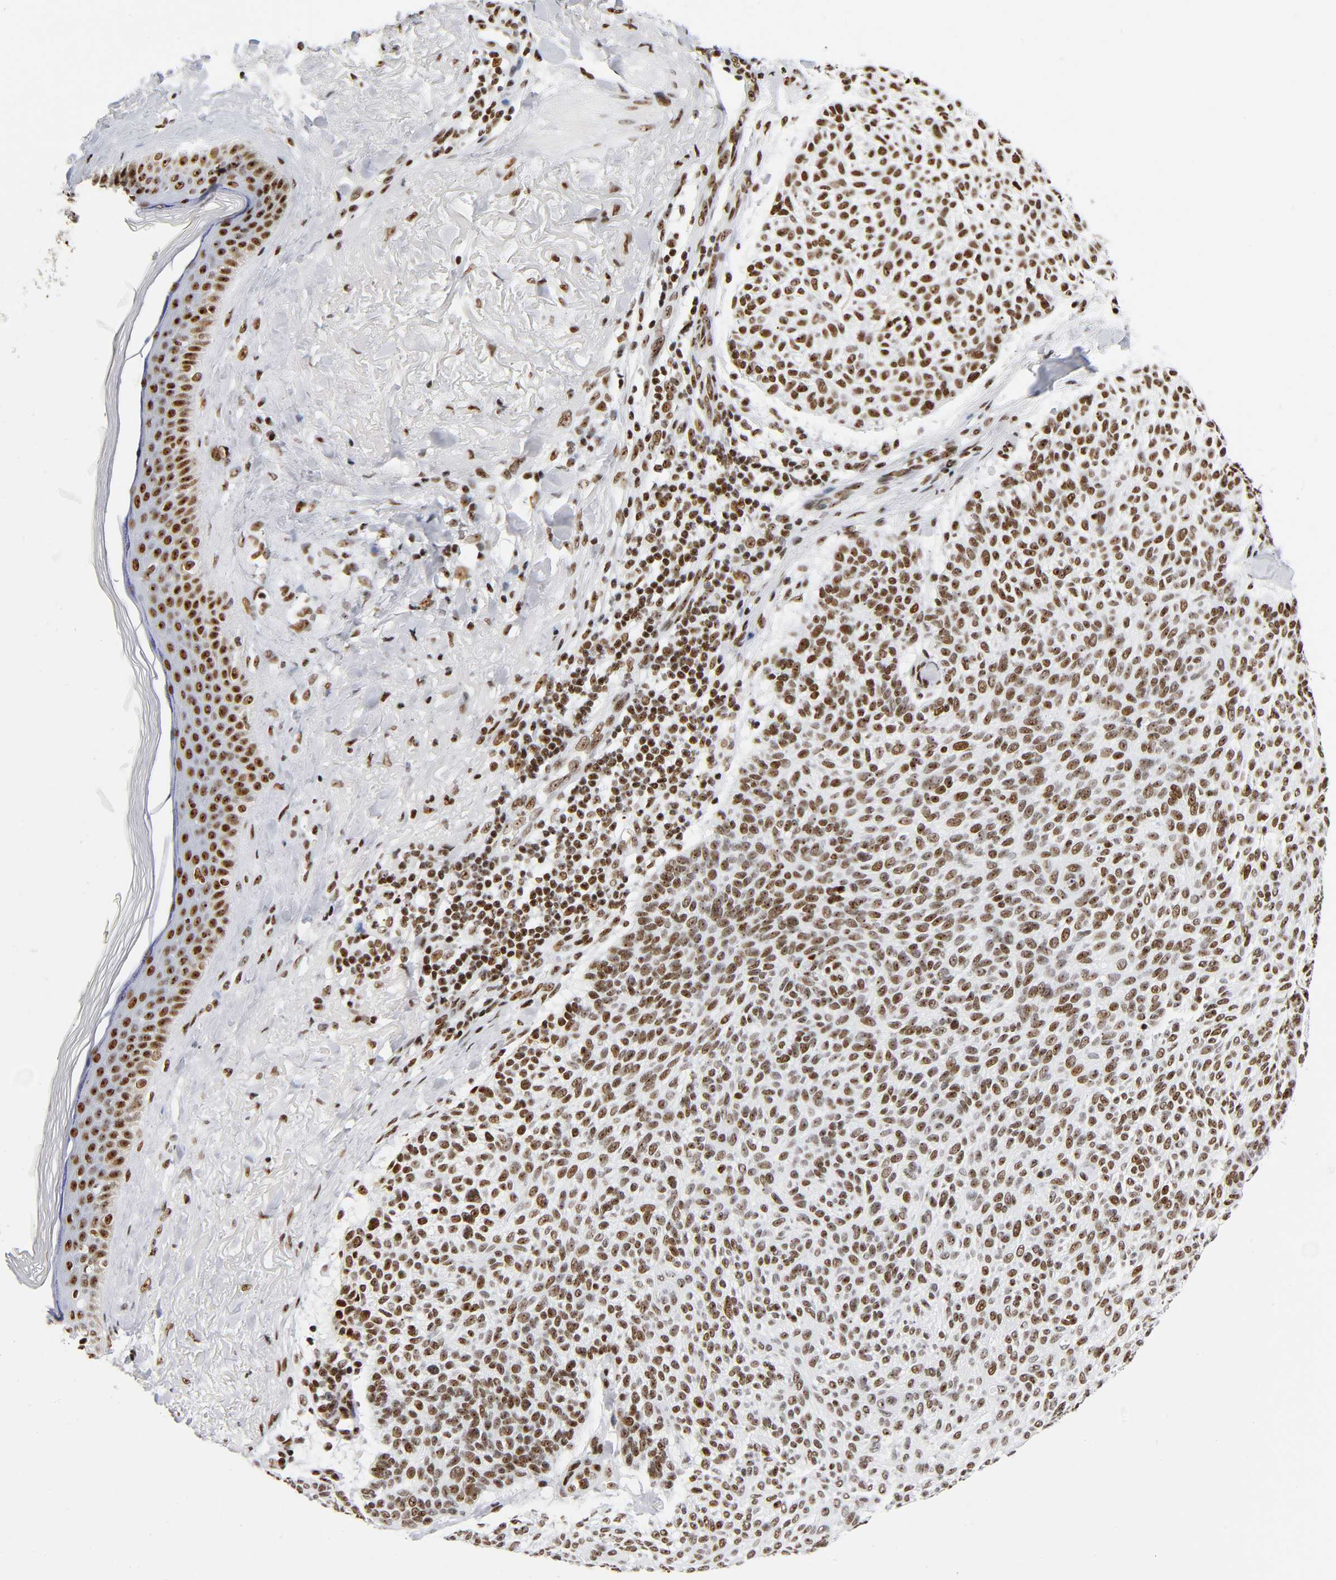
{"staining": {"intensity": "moderate", "quantity": ">75%", "location": "nuclear"}, "tissue": "skin cancer", "cell_type": "Tumor cells", "image_type": "cancer", "snomed": [{"axis": "morphology", "description": "Normal tissue, NOS"}, {"axis": "morphology", "description": "Basal cell carcinoma"}, {"axis": "topography", "description": "Skin"}], "caption": "Skin basal cell carcinoma was stained to show a protein in brown. There is medium levels of moderate nuclear expression in approximately >75% of tumor cells.", "gene": "UBTF", "patient": {"sex": "female", "age": 70}}